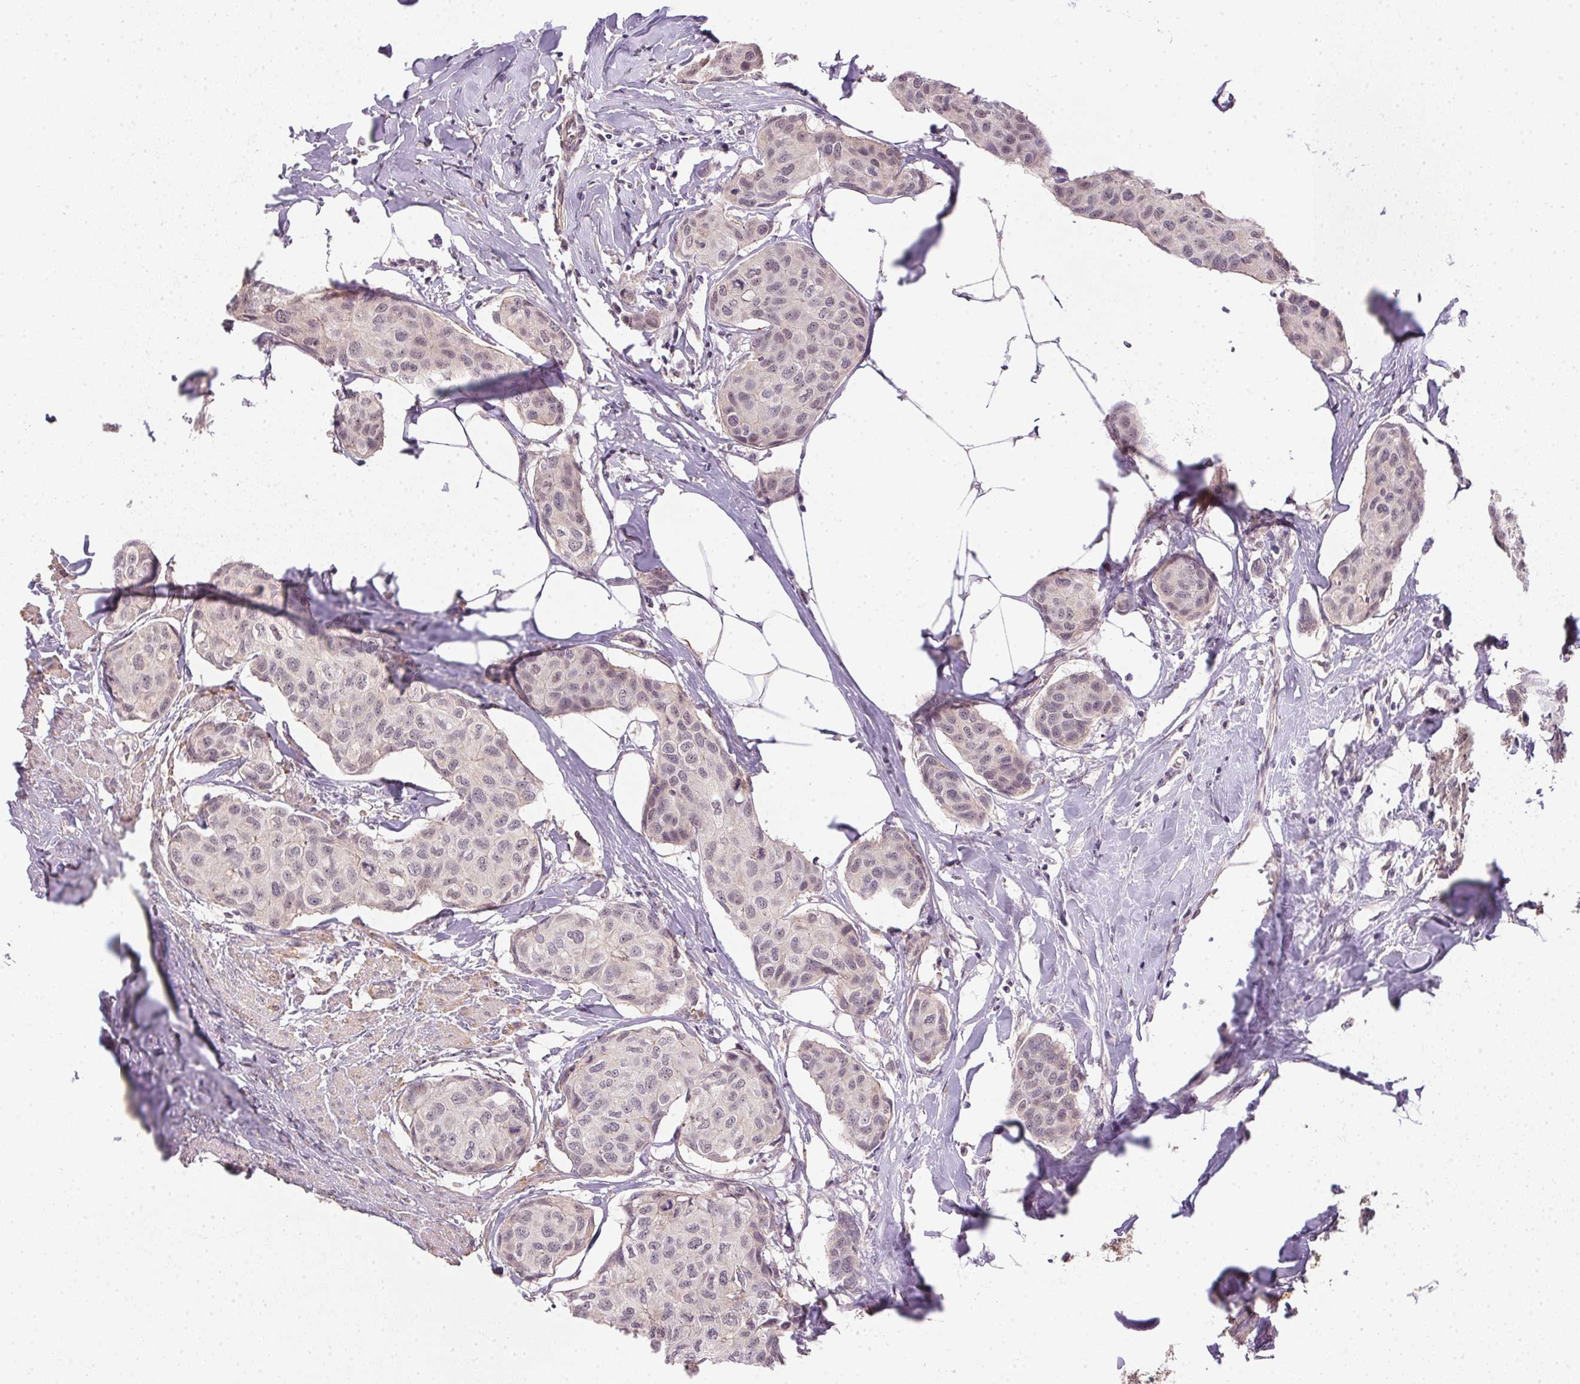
{"staining": {"intensity": "negative", "quantity": "none", "location": "none"}, "tissue": "breast cancer", "cell_type": "Tumor cells", "image_type": "cancer", "snomed": [{"axis": "morphology", "description": "Duct carcinoma"}, {"axis": "topography", "description": "Breast"}], "caption": "Breast cancer (infiltrating ductal carcinoma) was stained to show a protein in brown. There is no significant expression in tumor cells.", "gene": "CFAP92", "patient": {"sex": "female", "age": 80}}